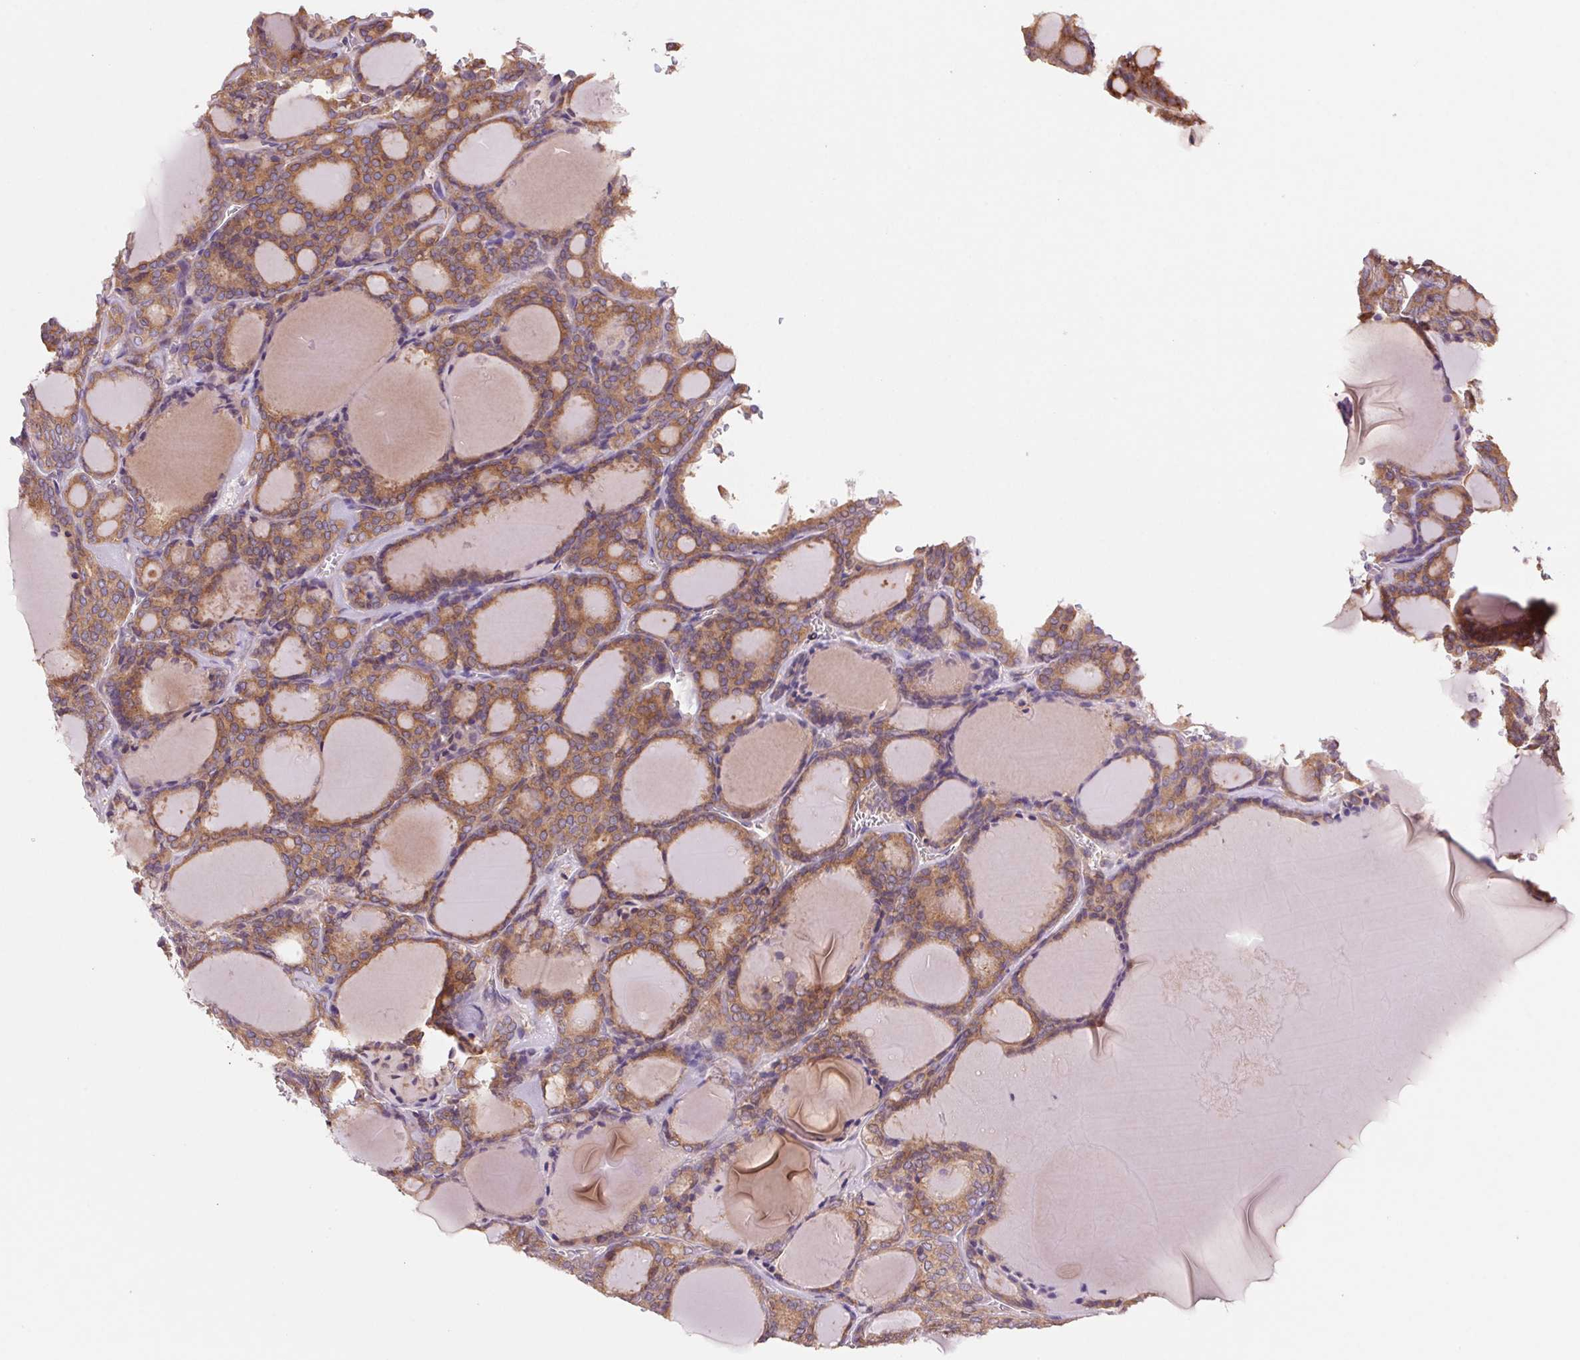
{"staining": {"intensity": "moderate", "quantity": ">75%", "location": "cytoplasmic/membranous"}, "tissue": "thyroid cancer", "cell_type": "Tumor cells", "image_type": "cancer", "snomed": [{"axis": "morphology", "description": "Follicular adenoma carcinoma, NOS"}, {"axis": "topography", "description": "Thyroid gland"}], "caption": "This photomicrograph demonstrates thyroid follicular adenoma carcinoma stained with immunohistochemistry (IHC) to label a protein in brown. The cytoplasmic/membranous of tumor cells show moderate positivity for the protein. Nuclei are counter-stained blue.", "gene": "RAB1A", "patient": {"sex": "male", "age": 74}}